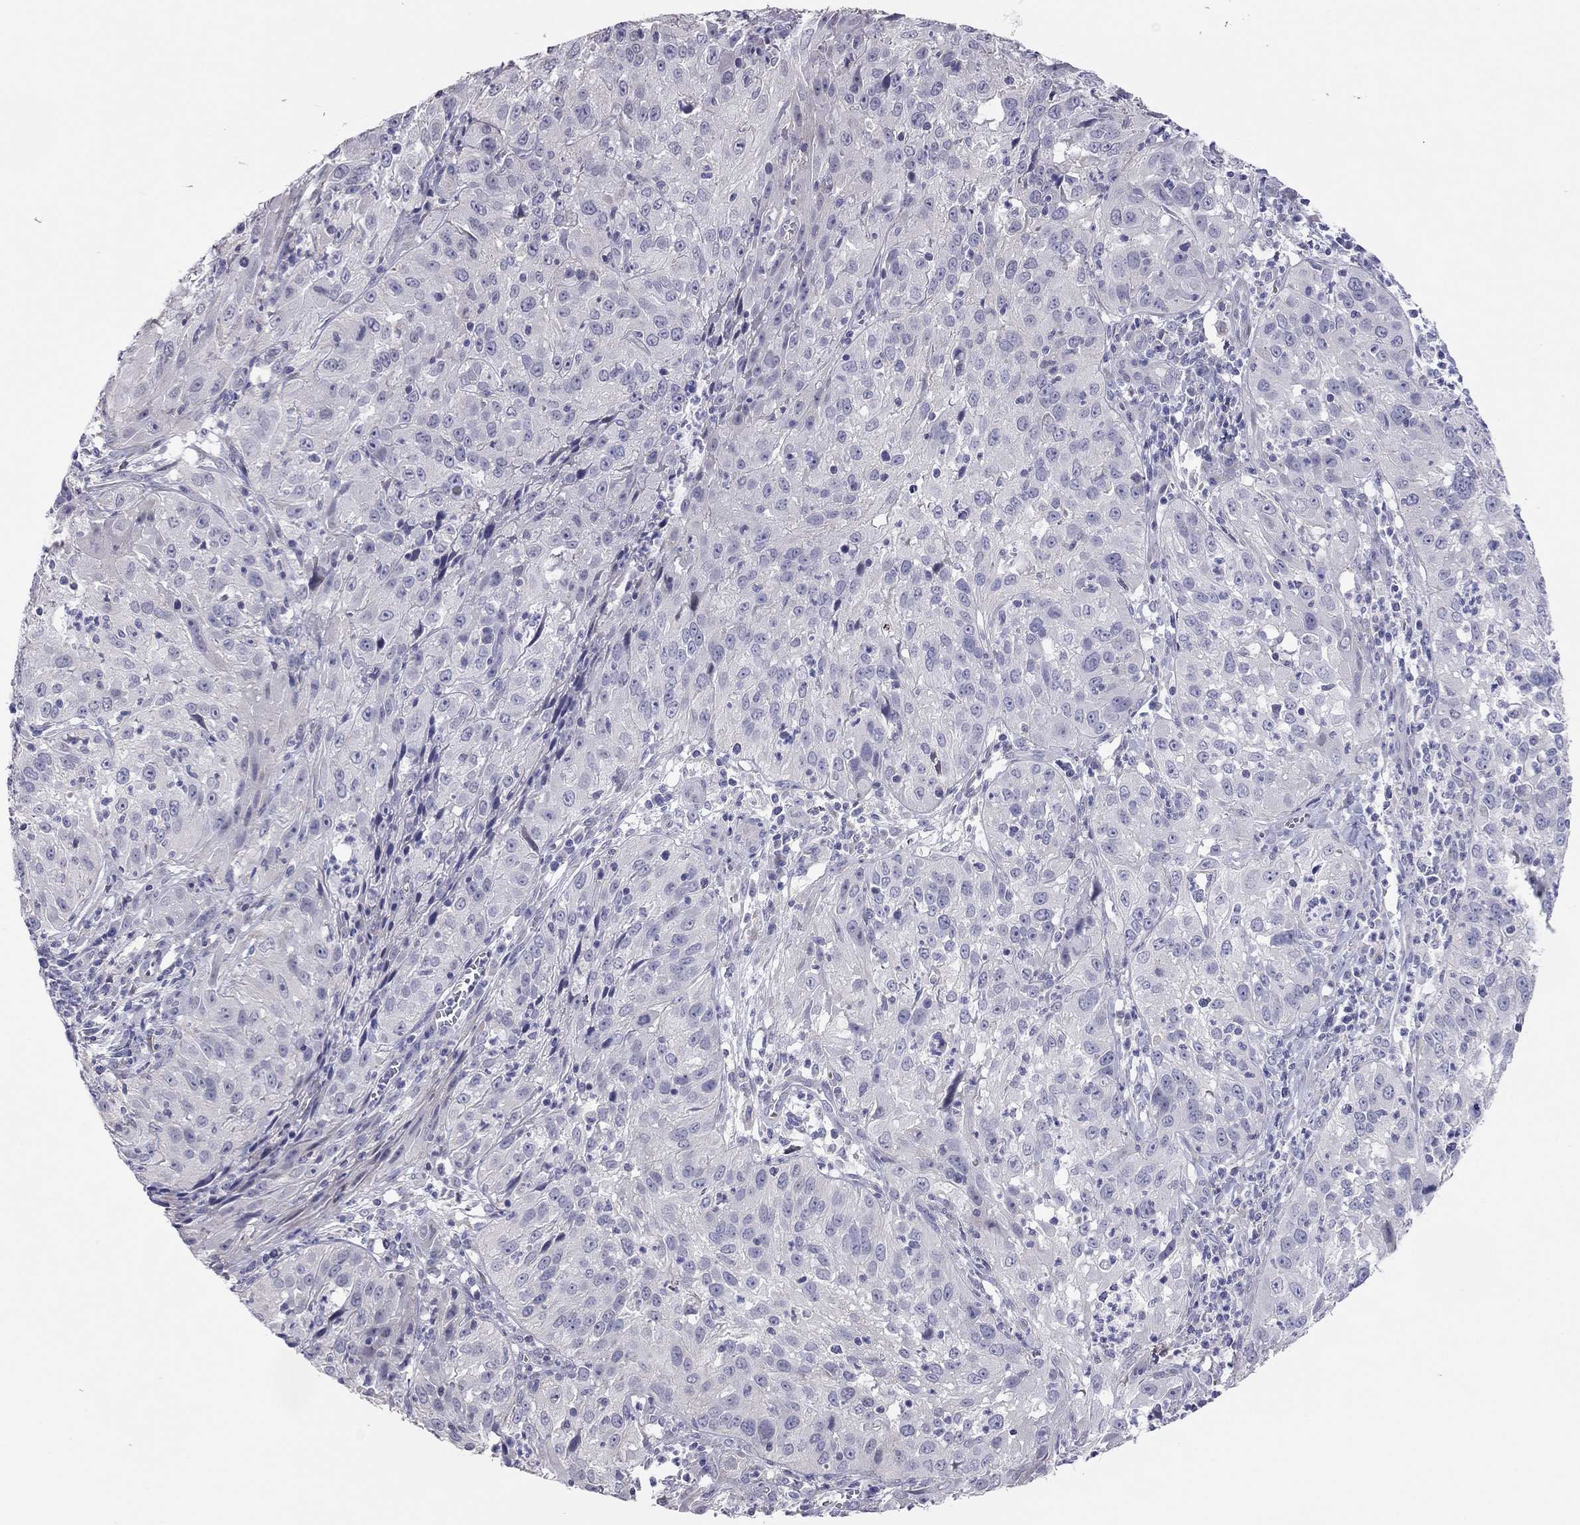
{"staining": {"intensity": "negative", "quantity": "none", "location": "none"}, "tissue": "cervical cancer", "cell_type": "Tumor cells", "image_type": "cancer", "snomed": [{"axis": "morphology", "description": "Squamous cell carcinoma, NOS"}, {"axis": "topography", "description": "Cervix"}], "caption": "The photomicrograph shows no significant staining in tumor cells of cervical cancer (squamous cell carcinoma).", "gene": "SYTL2", "patient": {"sex": "female", "age": 32}}